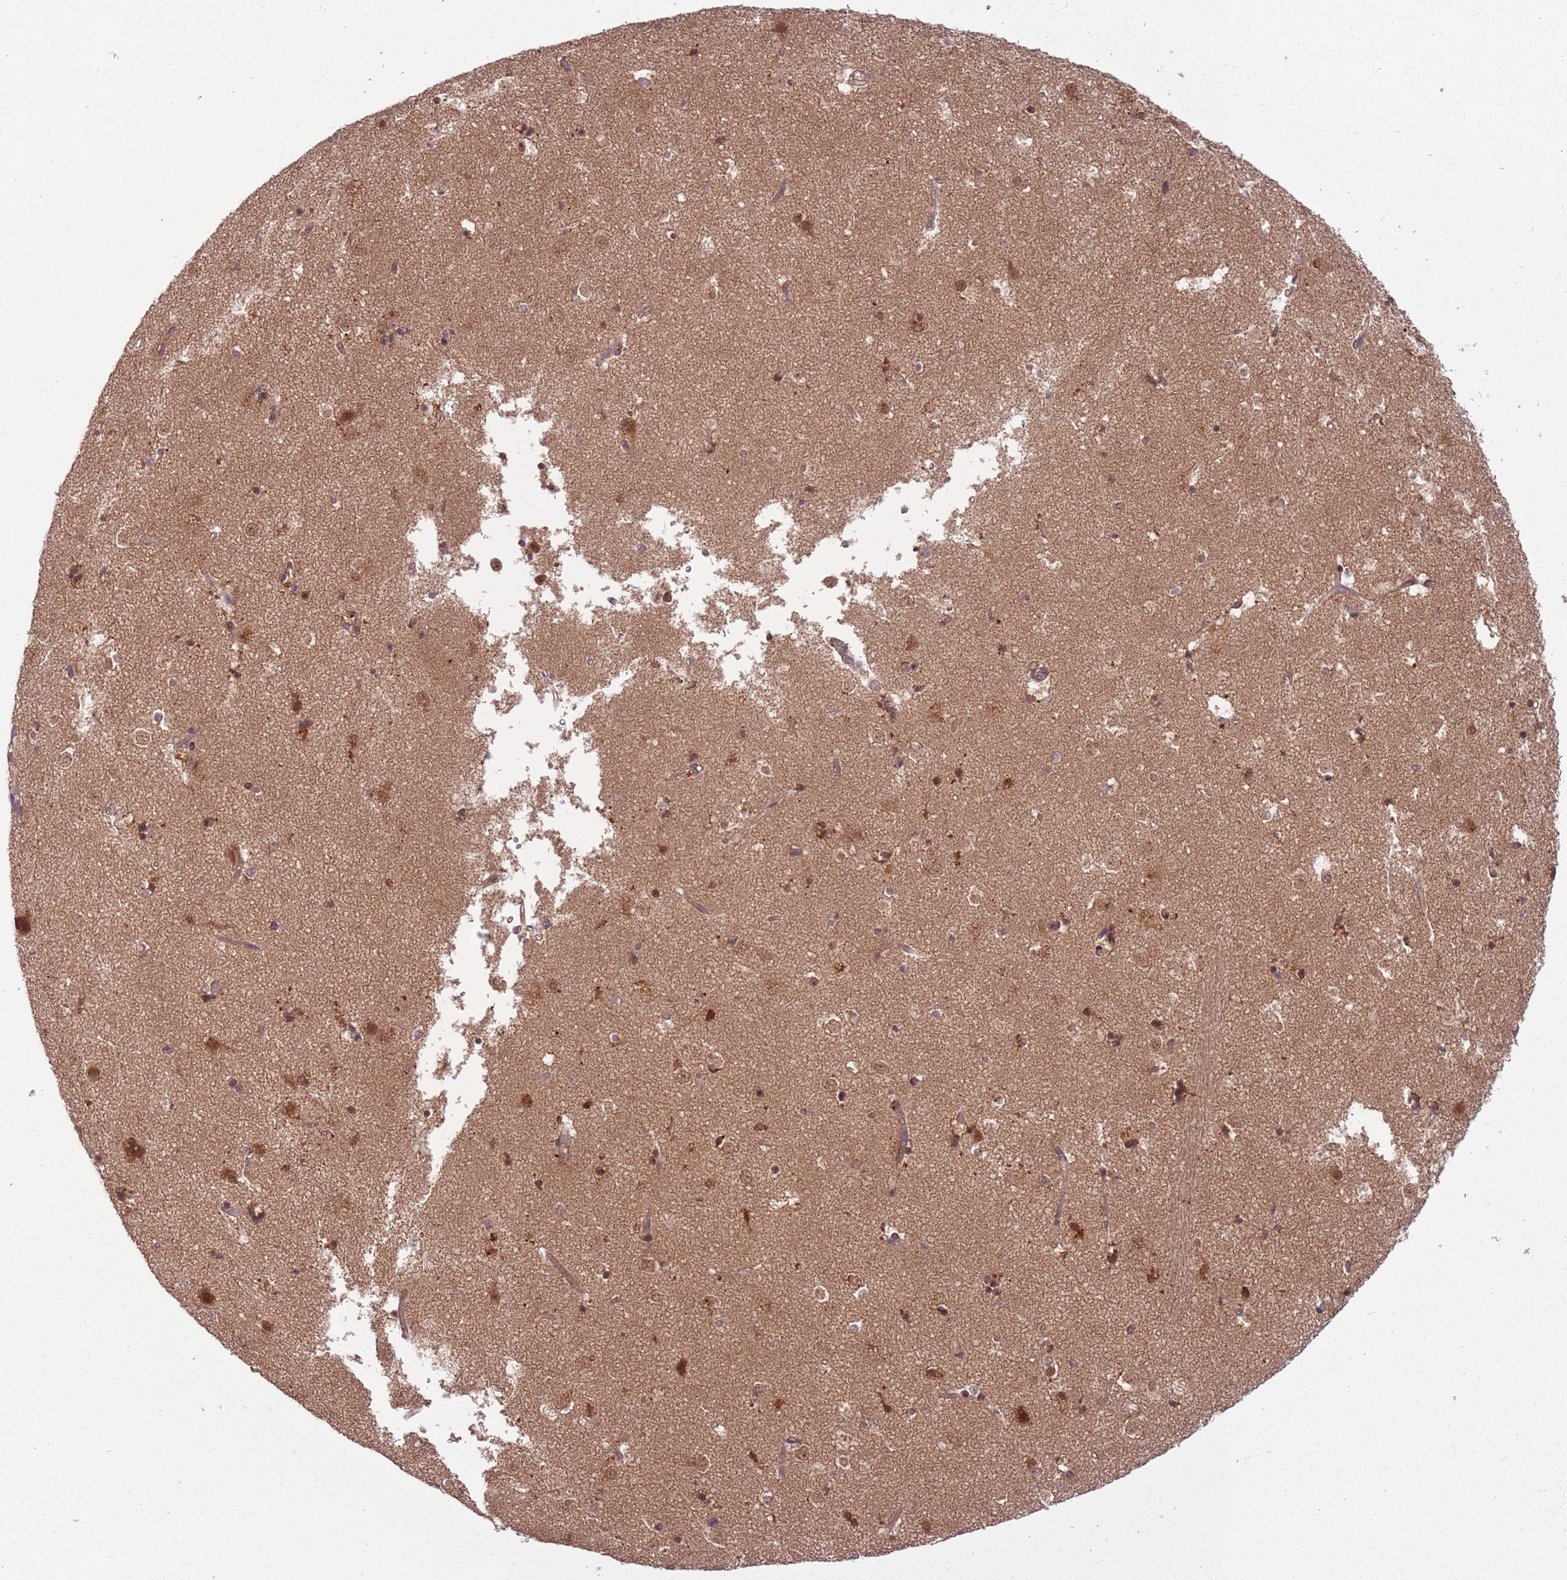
{"staining": {"intensity": "moderate", "quantity": ">75%", "location": "cytoplasmic/membranous"}, "tissue": "caudate", "cell_type": "Glial cells", "image_type": "normal", "snomed": [{"axis": "morphology", "description": "Normal tissue, NOS"}, {"axis": "topography", "description": "Lateral ventricle wall"}], "caption": "An immunohistochemistry (IHC) image of normal tissue is shown. Protein staining in brown labels moderate cytoplasmic/membranous positivity in caudate within glial cells. Immunohistochemistry (ihc) stains the protein of interest in brown and the nuclei are stained blue.", "gene": "ADAMTS3", "patient": {"sex": "female", "age": 52}}